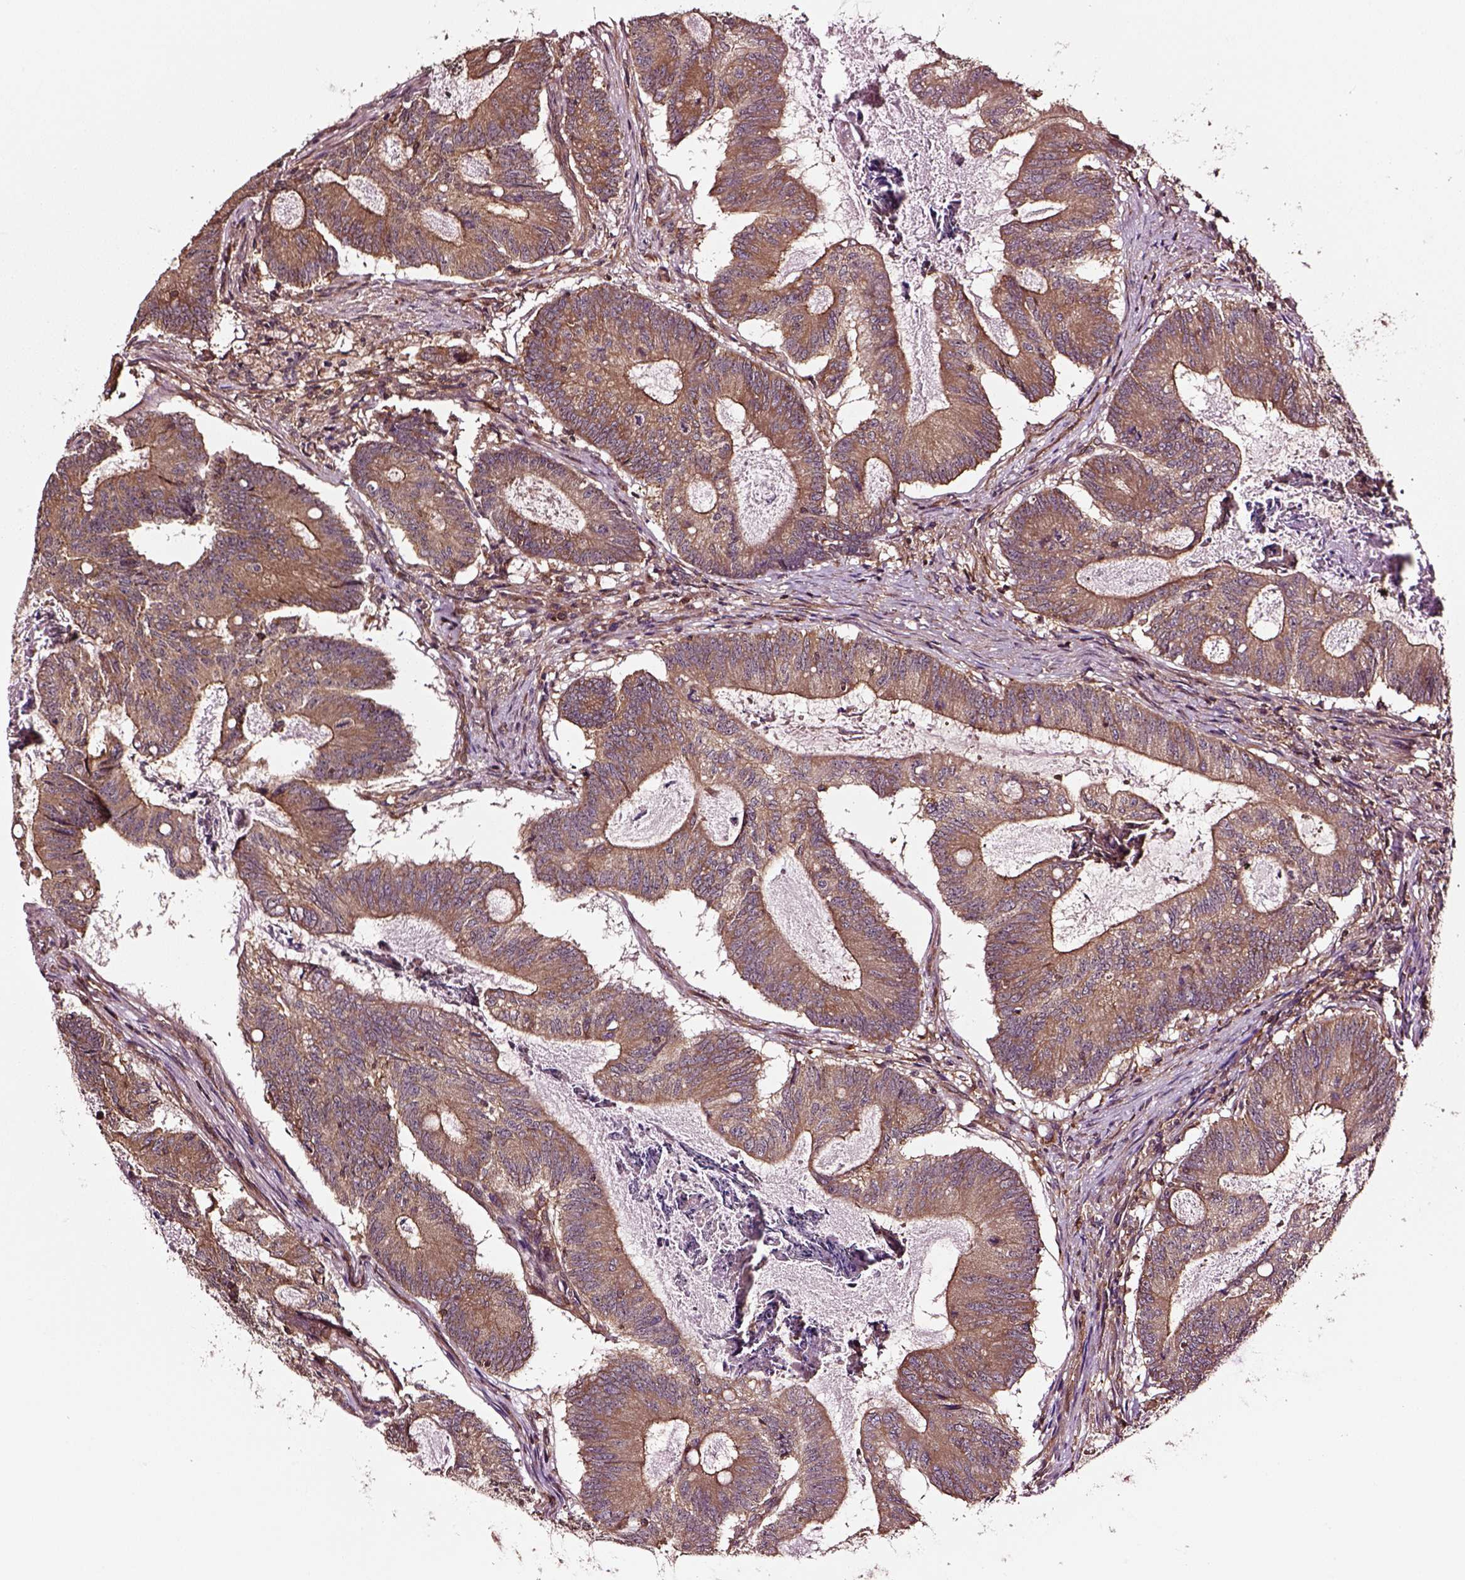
{"staining": {"intensity": "moderate", "quantity": ">75%", "location": "cytoplasmic/membranous"}, "tissue": "colorectal cancer", "cell_type": "Tumor cells", "image_type": "cancer", "snomed": [{"axis": "morphology", "description": "Adenocarcinoma, NOS"}, {"axis": "topography", "description": "Colon"}], "caption": "Human colorectal adenocarcinoma stained for a protein (brown) exhibits moderate cytoplasmic/membranous positive positivity in approximately >75% of tumor cells.", "gene": "RASSF5", "patient": {"sex": "female", "age": 70}}